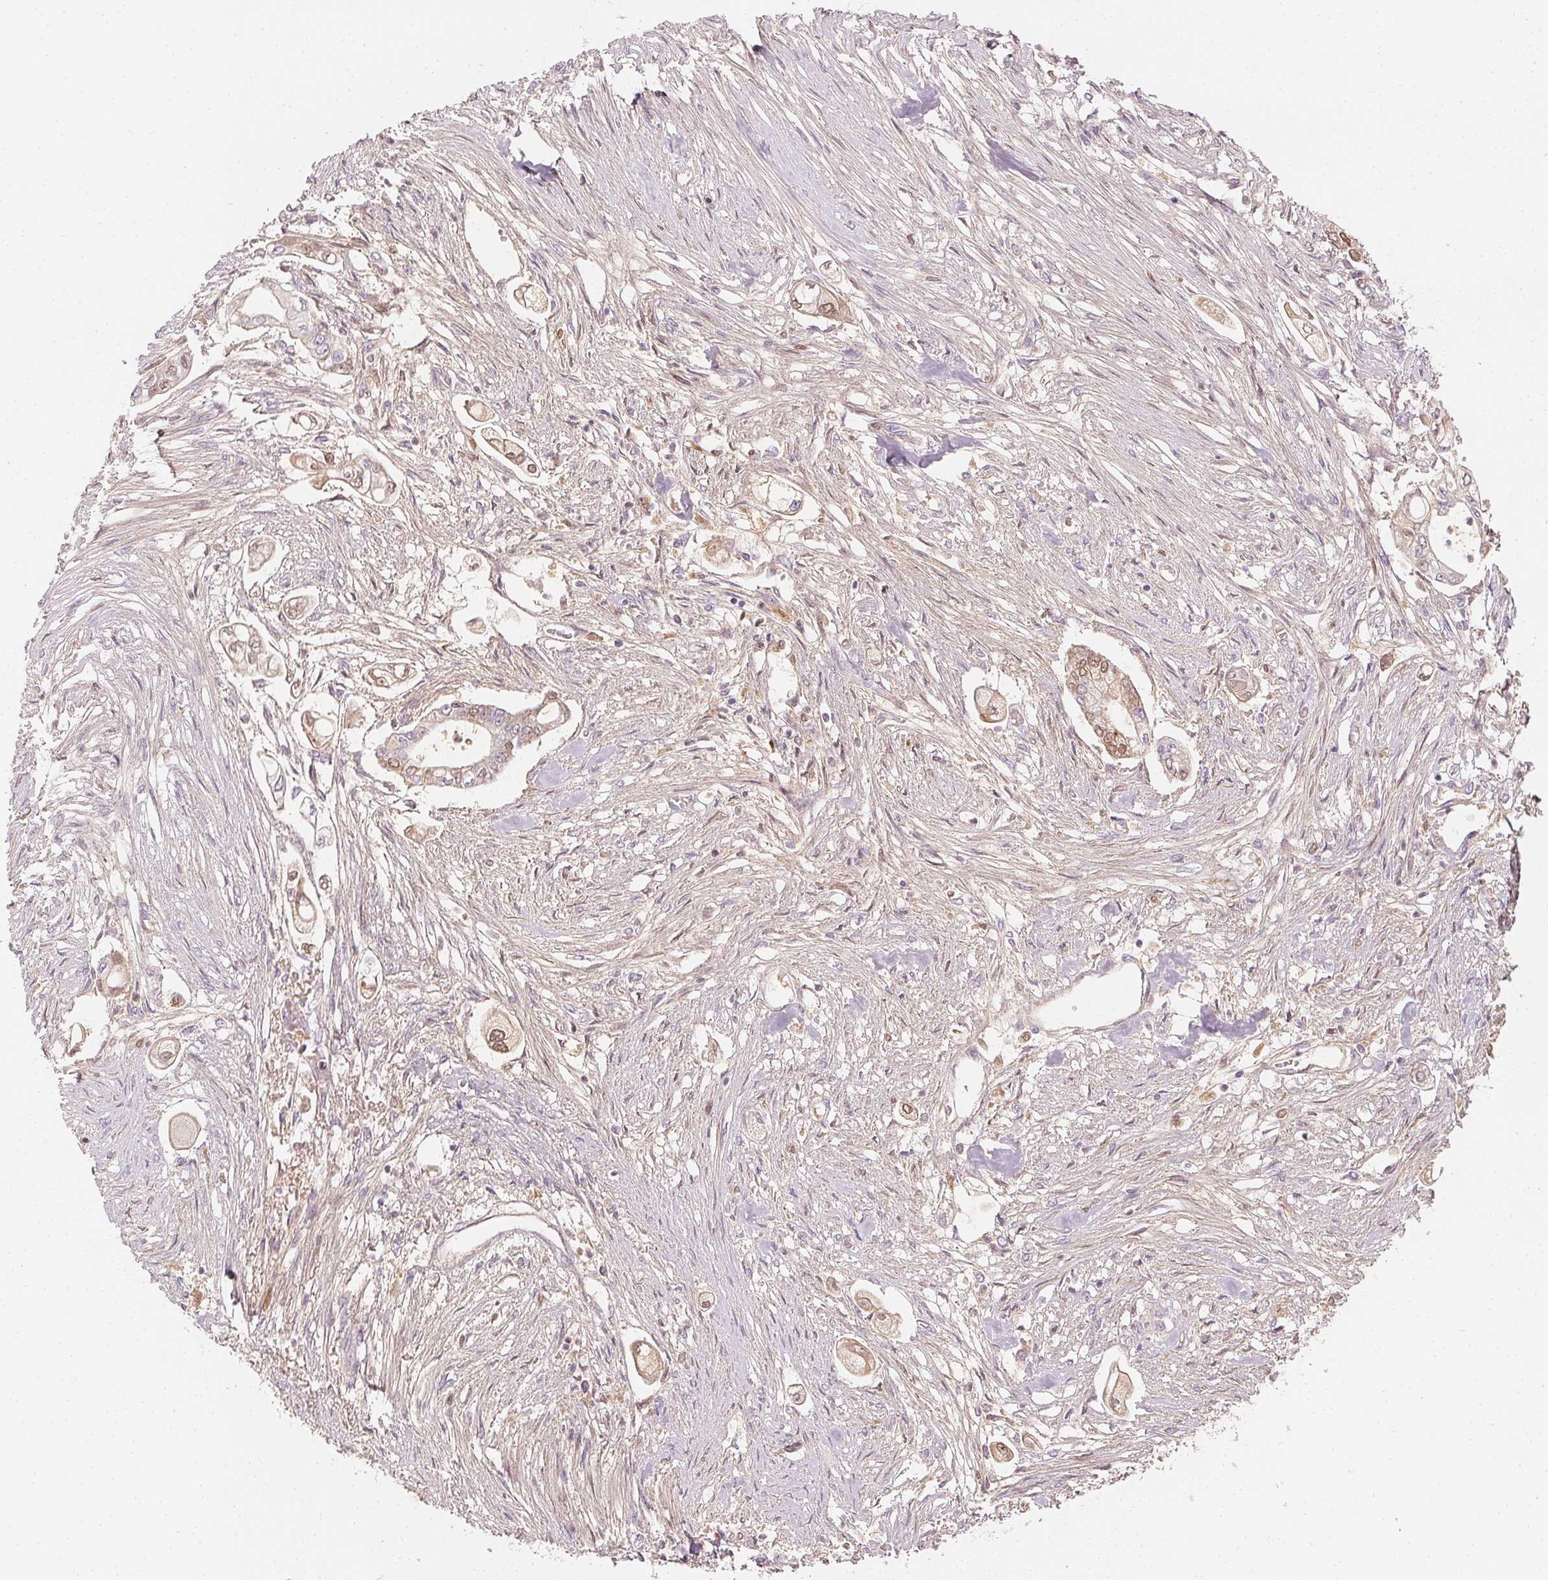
{"staining": {"intensity": "moderate", "quantity": "<25%", "location": "nuclear"}, "tissue": "pancreatic cancer", "cell_type": "Tumor cells", "image_type": "cancer", "snomed": [{"axis": "morphology", "description": "Adenocarcinoma, NOS"}, {"axis": "topography", "description": "Pancreas"}], "caption": "Immunohistochemical staining of pancreatic adenocarcinoma shows low levels of moderate nuclear protein expression in about <25% of tumor cells.", "gene": "AFM", "patient": {"sex": "female", "age": 69}}